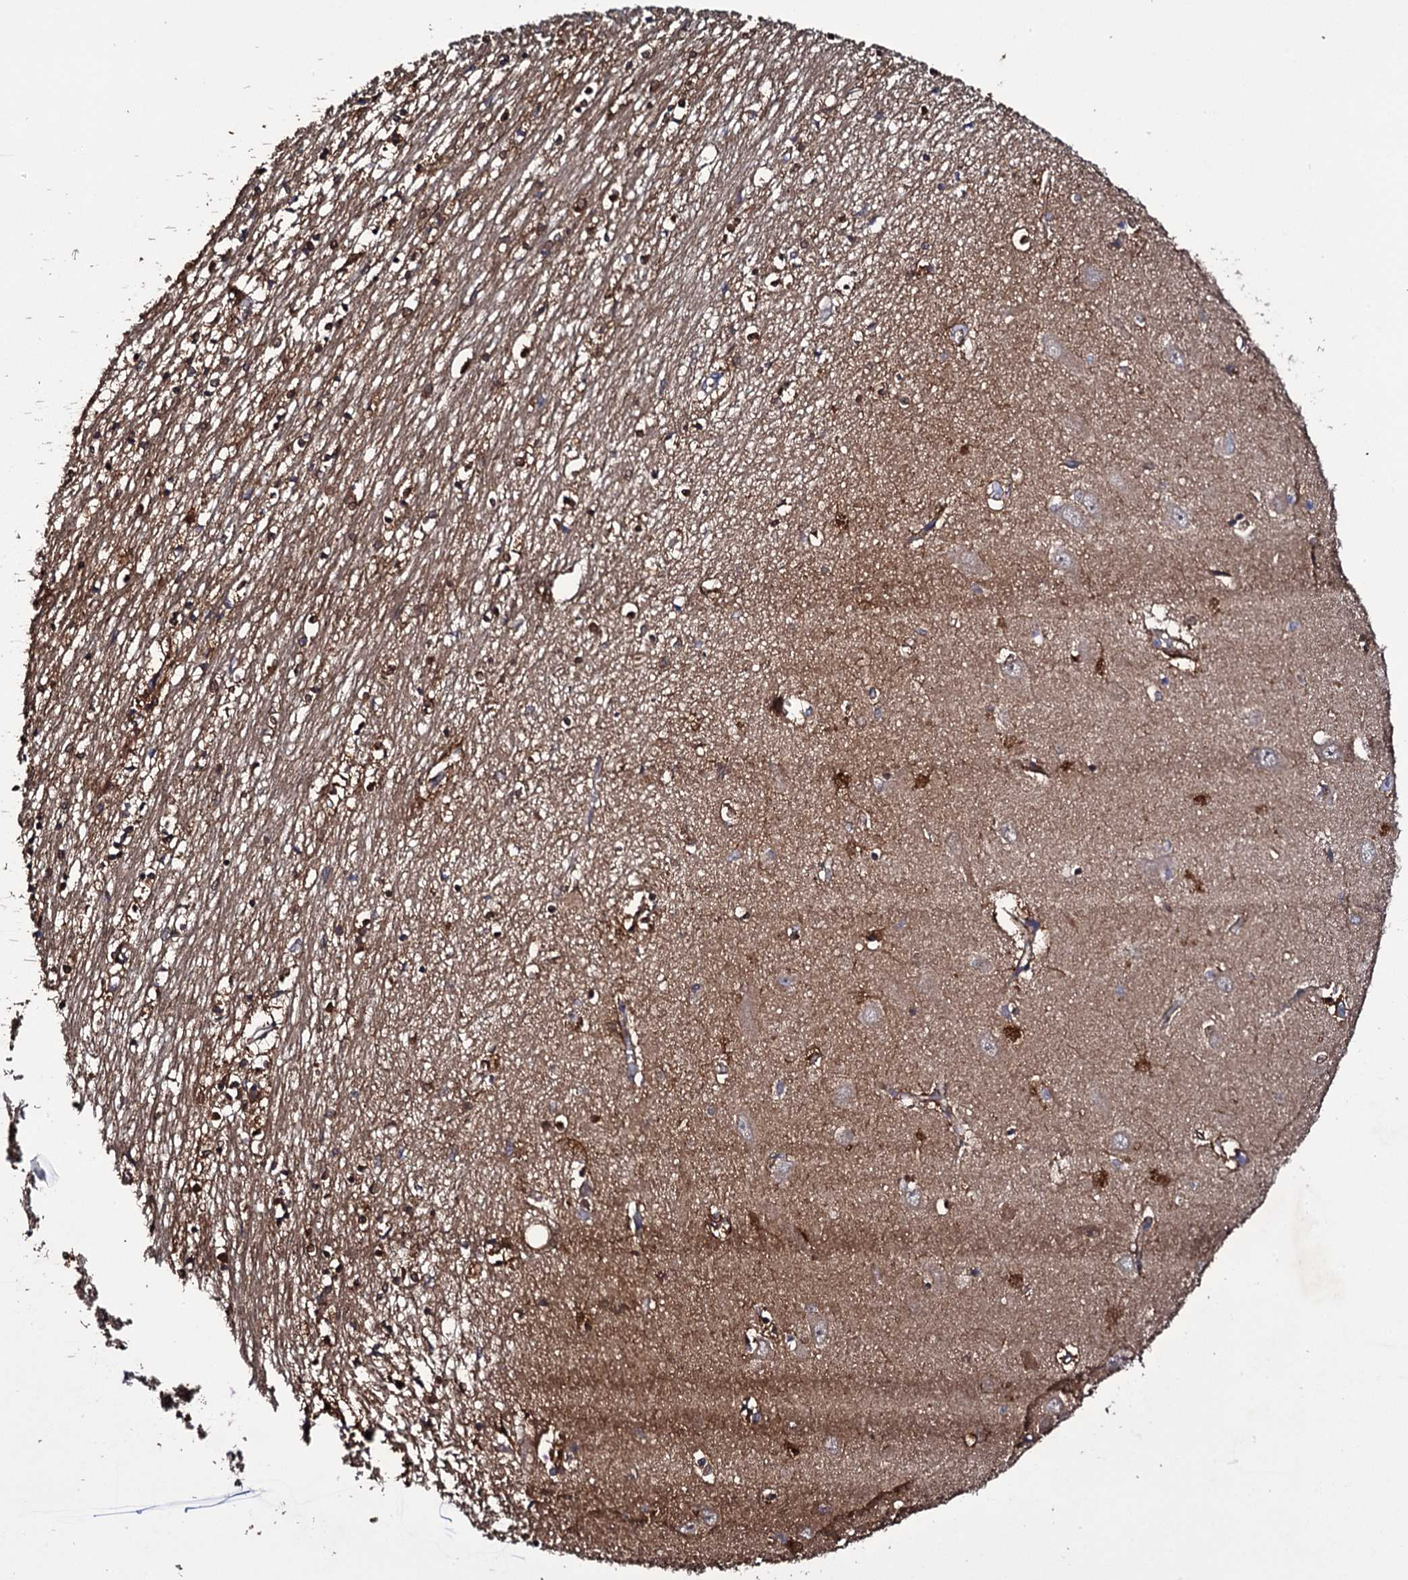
{"staining": {"intensity": "strong", "quantity": "<25%", "location": "cytoplasmic/membranous,nuclear"}, "tissue": "hippocampus", "cell_type": "Glial cells", "image_type": "normal", "snomed": [{"axis": "morphology", "description": "Normal tissue, NOS"}, {"axis": "topography", "description": "Hippocampus"}], "caption": "Benign hippocampus exhibits strong cytoplasmic/membranous,nuclear staining in approximately <25% of glial cells.", "gene": "CRYL1", "patient": {"sex": "male", "age": 70}}